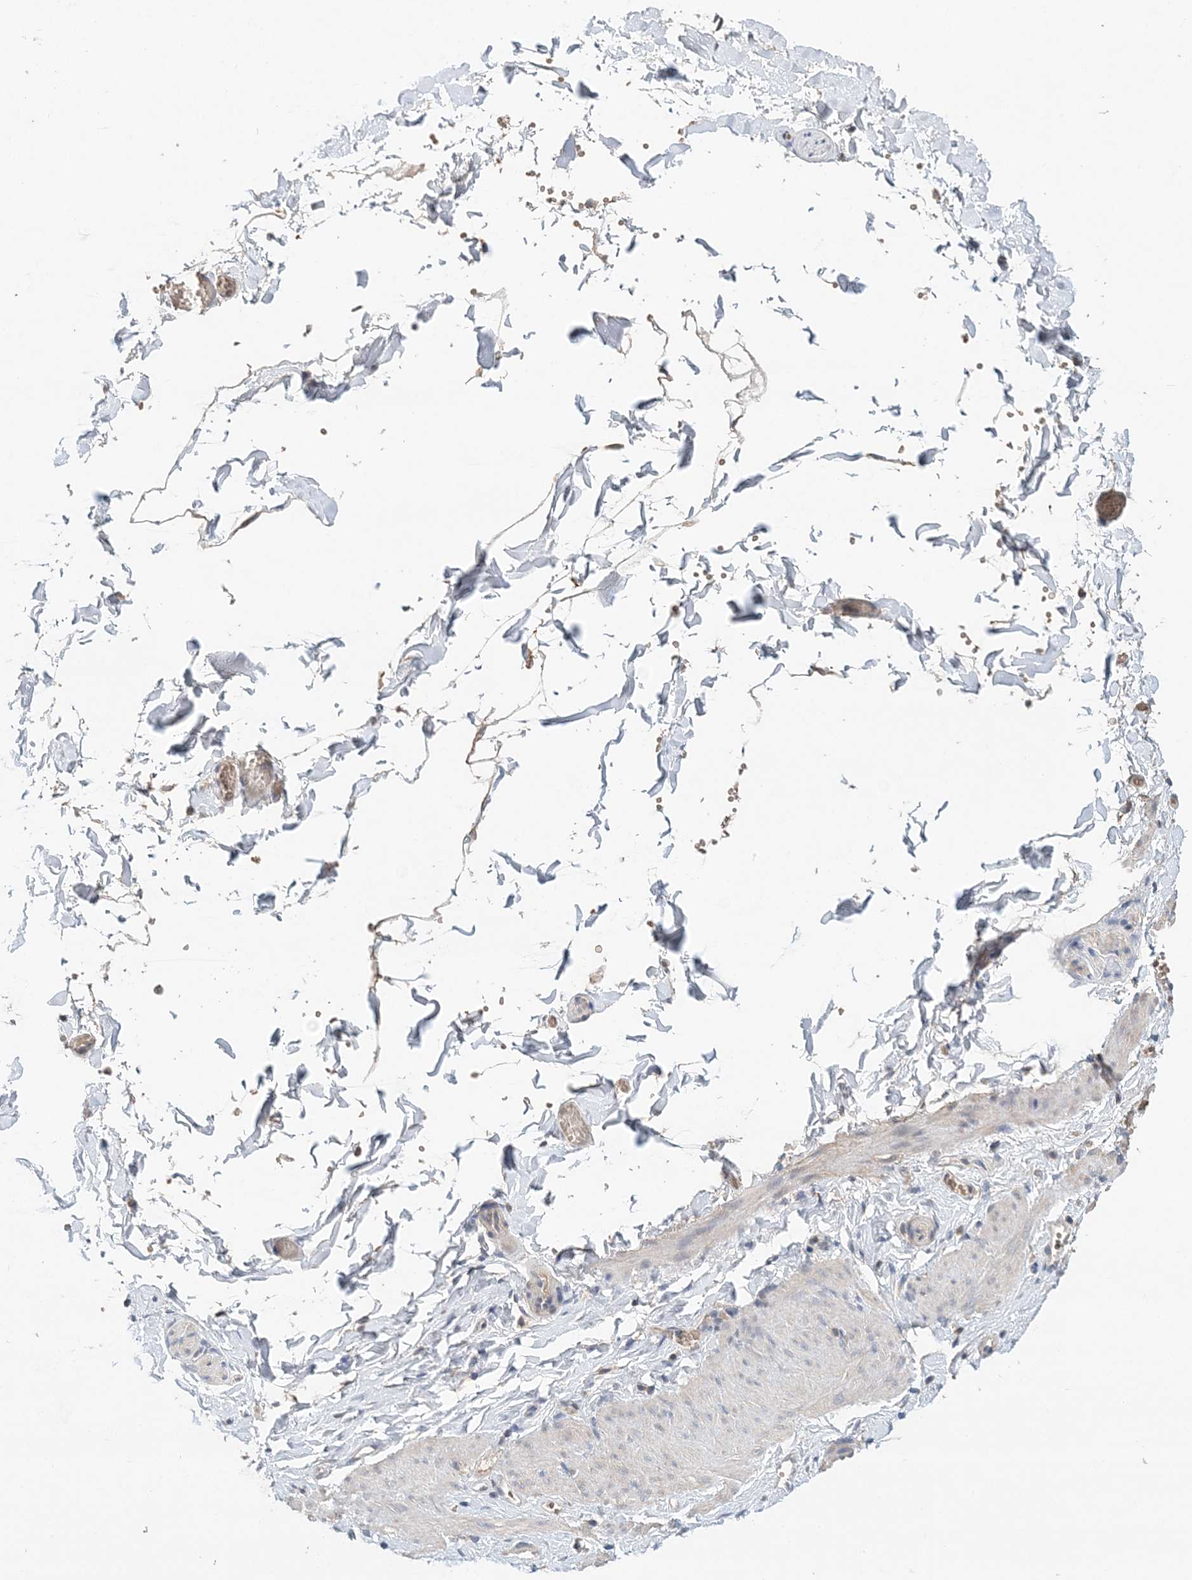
{"staining": {"intensity": "weak", "quantity": "25%-75%", "location": "cytoplasmic/membranous"}, "tissue": "soft tissue", "cell_type": "Fibroblasts", "image_type": "normal", "snomed": [{"axis": "morphology", "description": "Normal tissue, NOS"}, {"axis": "topography", "description": "Gallbladder"}, {"axis": "topography", "description": "Peripheral nerve tissue"}], "caption": "A micrograph of human soft tissue stained for a protein displays weak cytoplasmic/membranous brown staining in fibroblasts. The protein of interest is shown in brown color, while the nuclei are stained blue.", "gene": "SYCP3", "patient": {"sex": "male", "age": 38}}